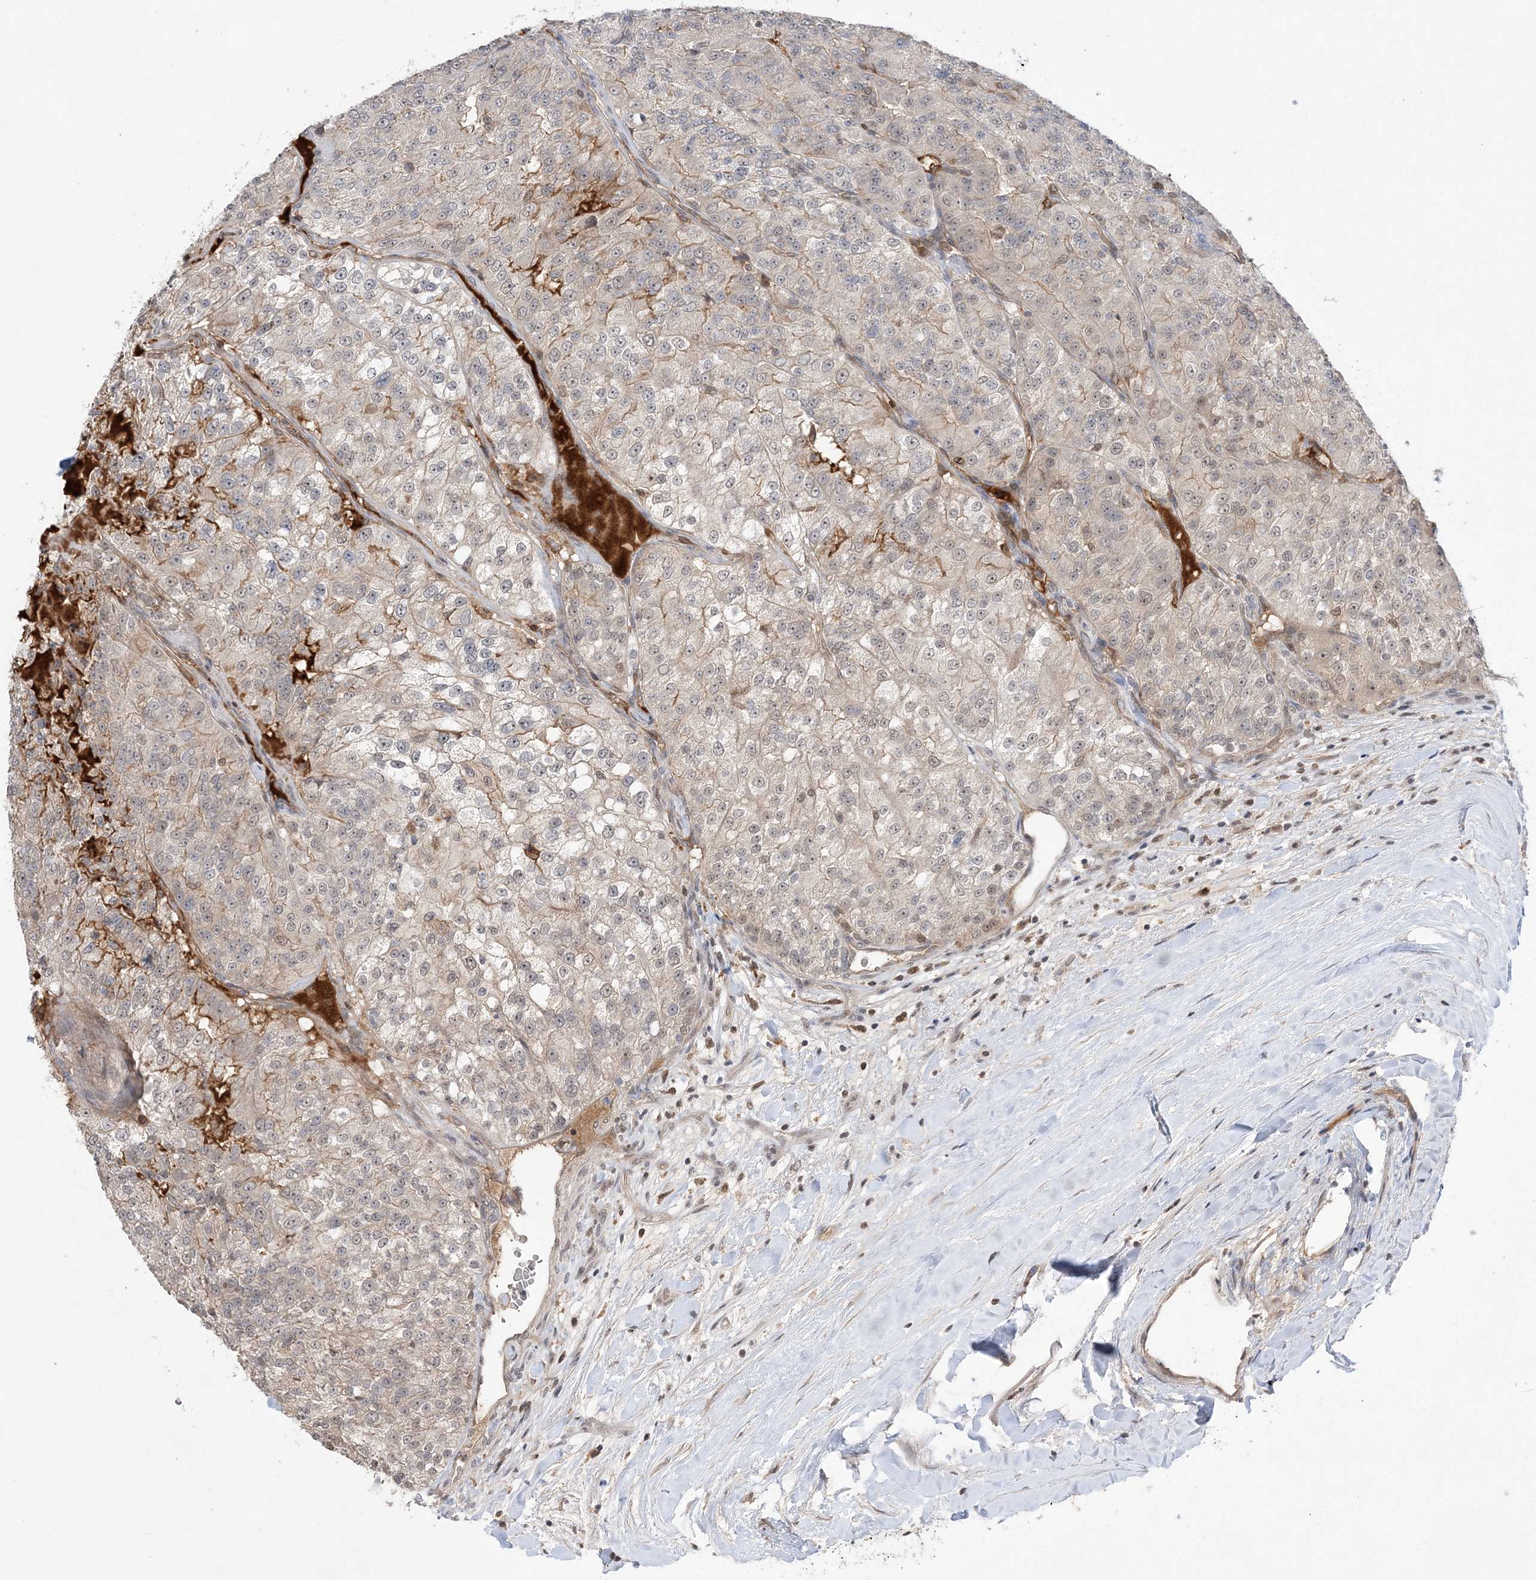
{"staining": {"intensity": "negative", "quantity": "none", "location": "none"}, "tissue": "renal cancer", "cell_type": "Tumor cells", "image_type": "cancer", "snomed": [{"axis": "morphology", "description": "Adenocarcinoma, NOS"}, {"axis": "topography", "description": "Kidney"}], "caption": "DAB (3,3'-diaminobenzidine) immunohistochemical staining of human renal cancer displays no significant staining in tumor cells. (DAB IHC, high magnification).", "gene": "TMEM132B", "patient": {"sex": "female", "age": 63}}